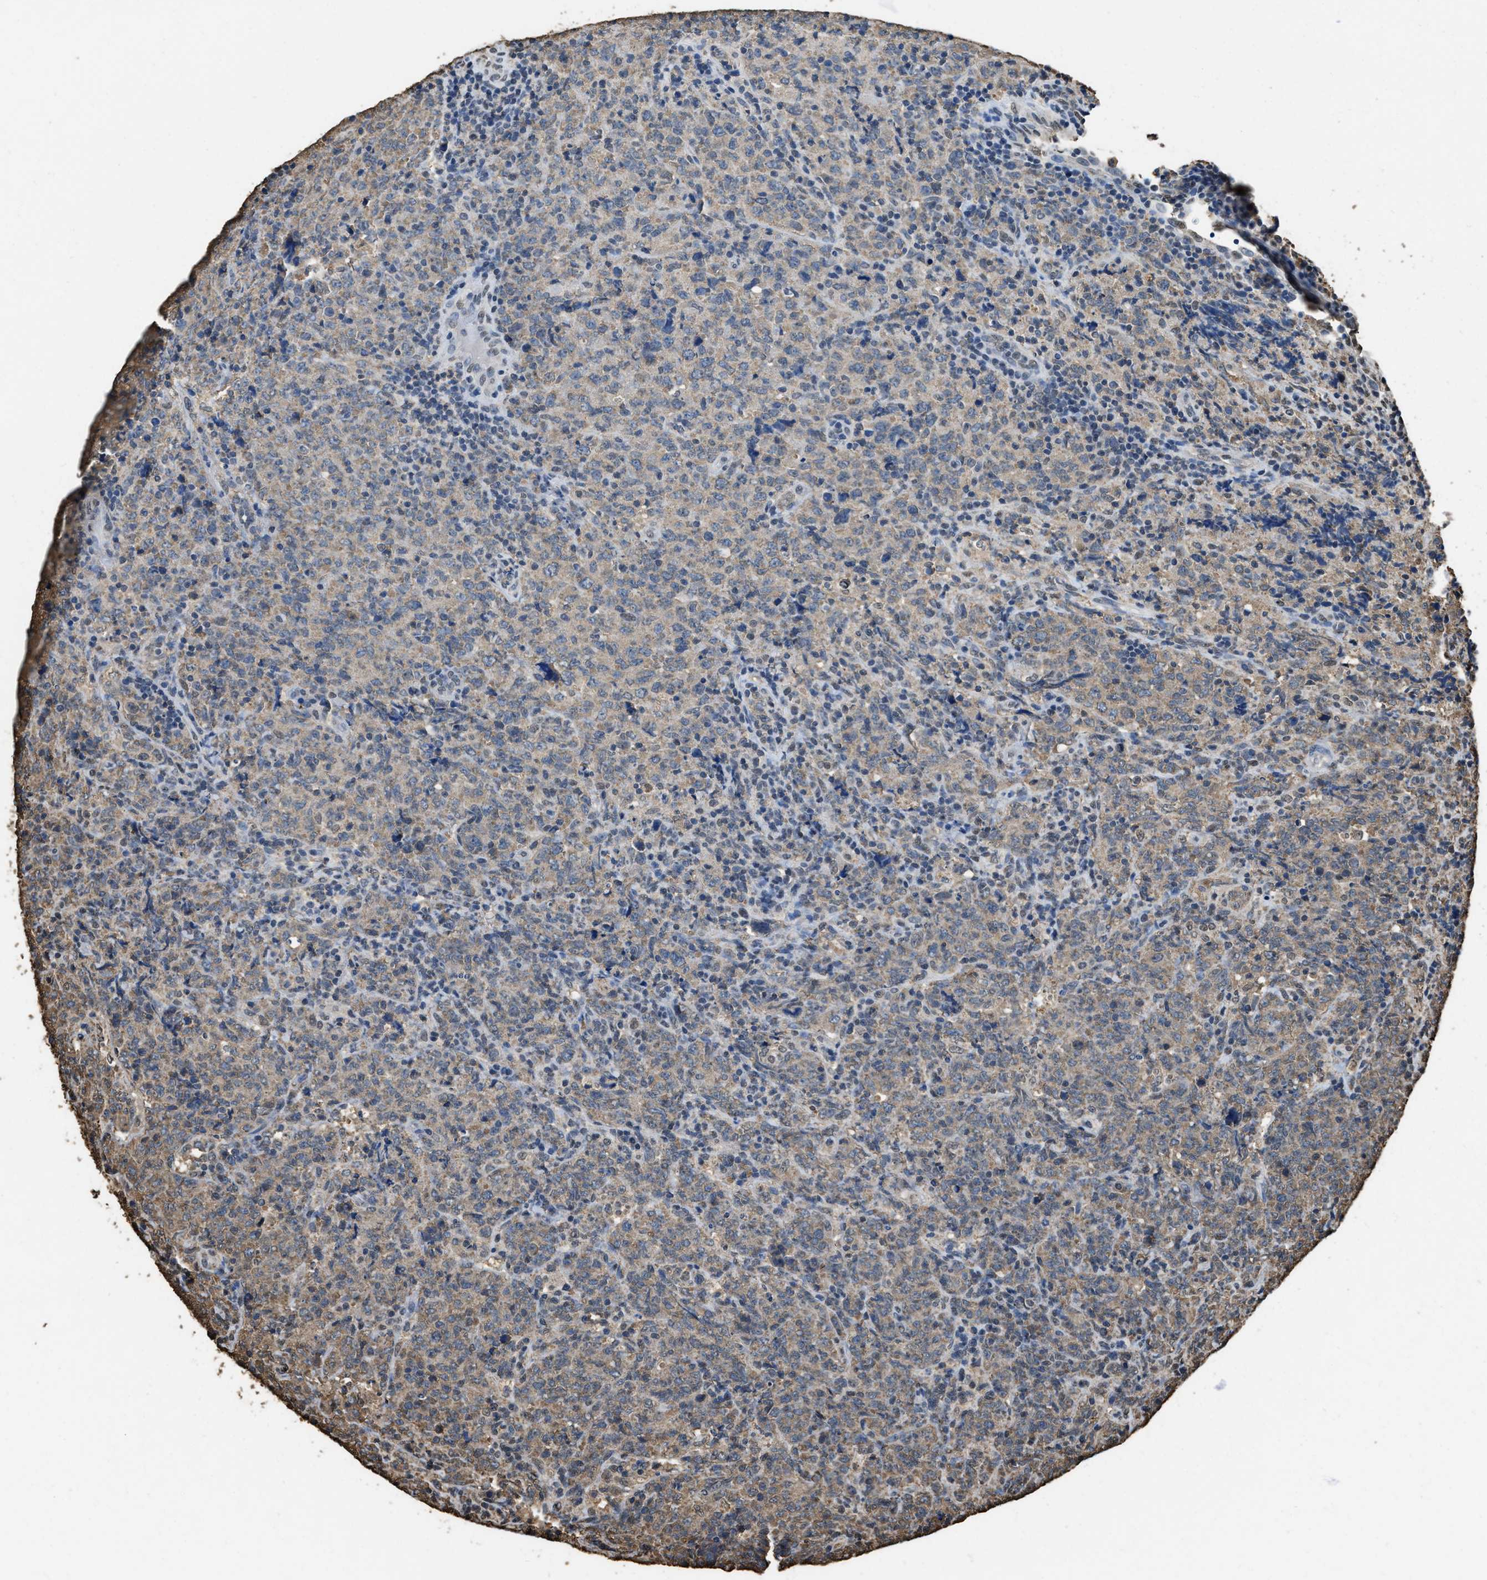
{"staining": {"intensity": "weak", "quantity": "25%-75%", "location": "cytoplasmic/membranous"}, "tissue": "lymphoma", "cell_type": "Tumor cells", "image_type": "cancer", "snomed": [{"axis": "morphology", "description": "Malignant lymphoma, non-Hodgkin's type, High grade"}, {"axis": "topography", "description": "Tonsil"}], "caption": "Malignant lymphoma, non-Hodgkin's type (high-grade) stained with immunohistochemistry (IHC) exhibits weak cytoplasmic/membranous expression in about 25%-75% of tumor cells.", "gene": "GAPDH", "patient": {"sex": "female", "age": 36}}